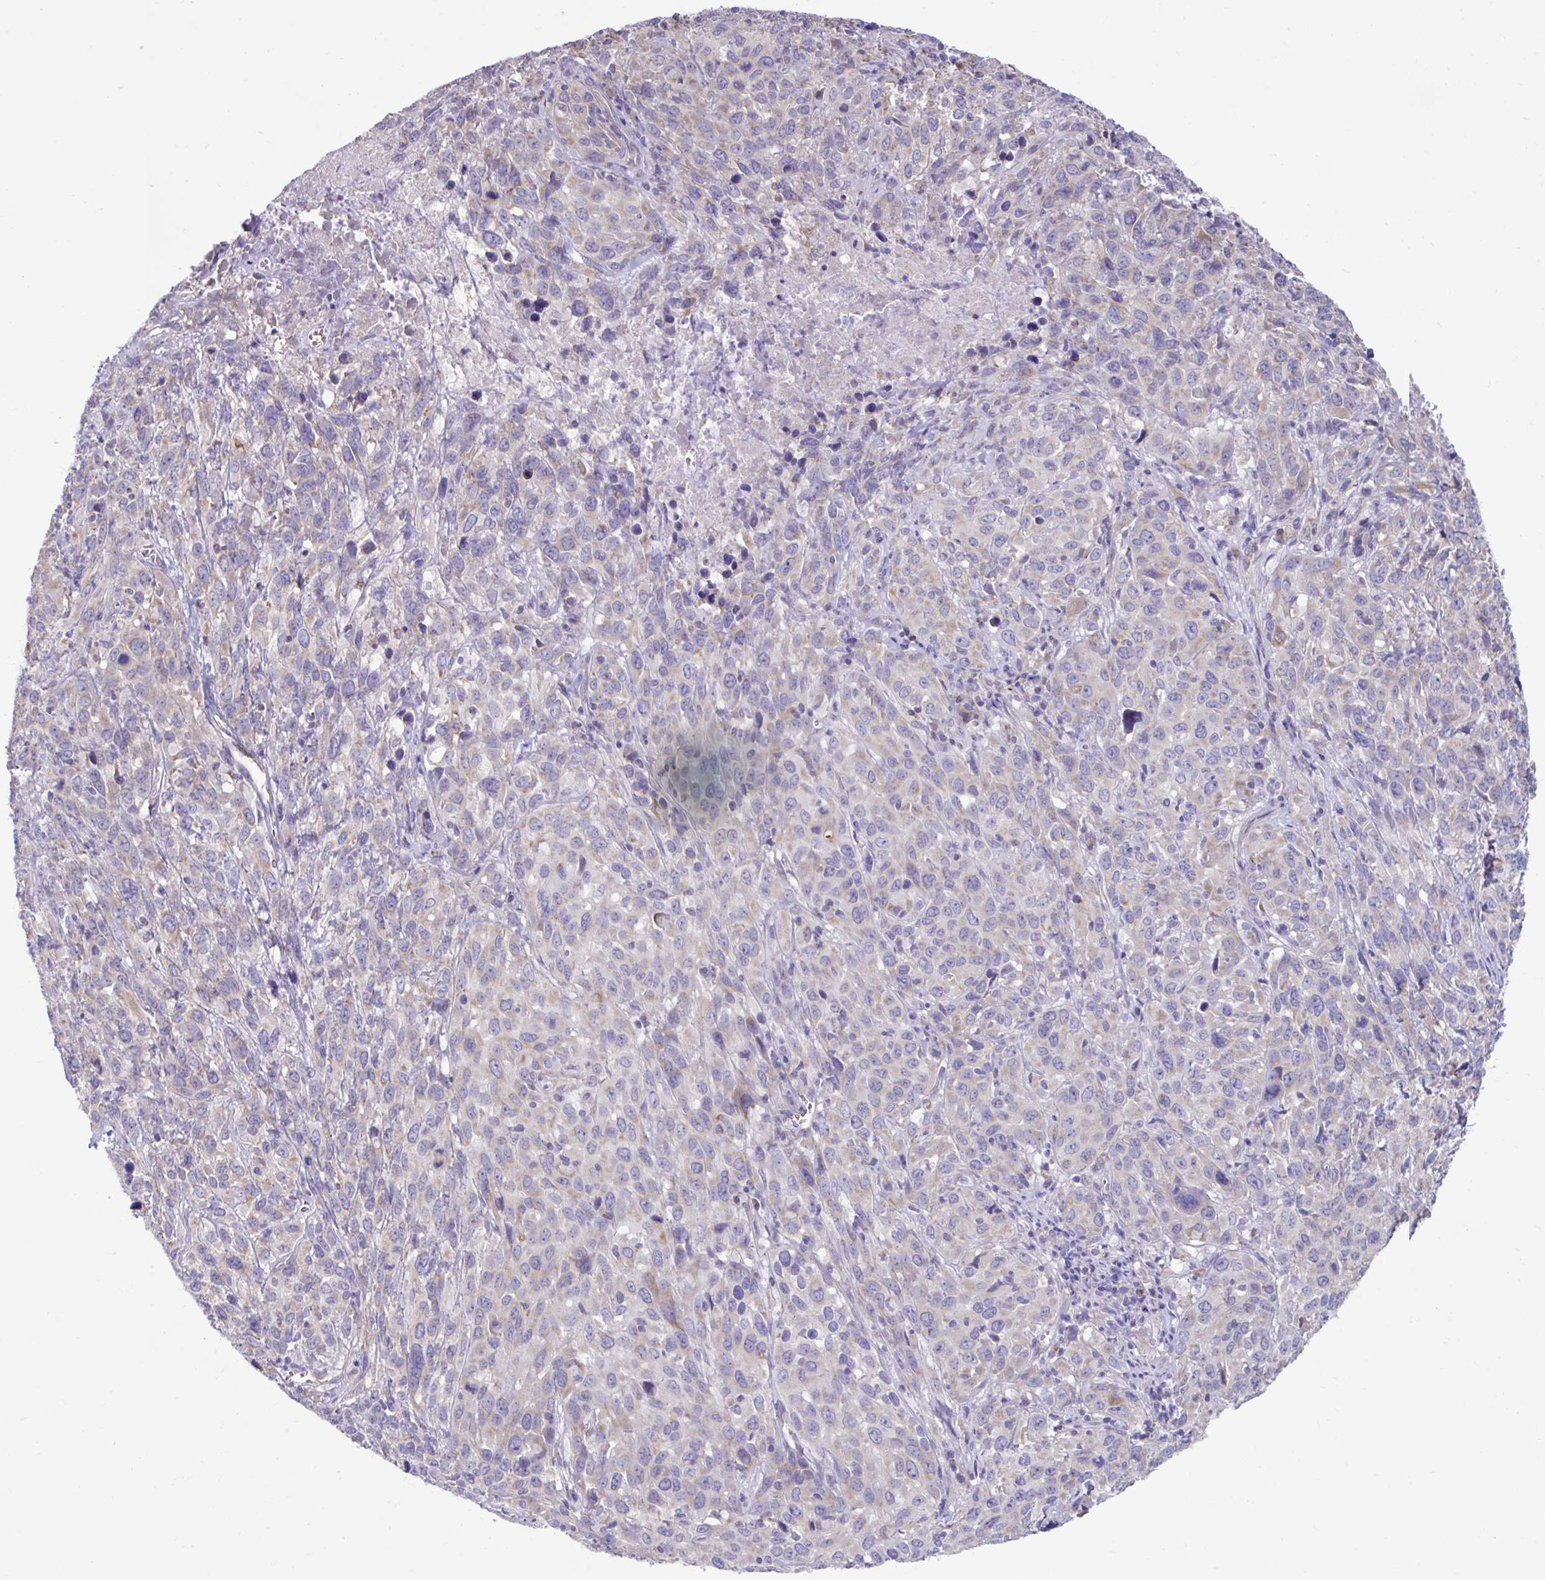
{"staining": {"intensity": "weak", "quantity": "<25%", "location": "cytoplasmic/membranous"}, "tissue": "cervical cancer", "cell_type": "Tumor cells", "image_type": "cancer", "snomed": [{"axis": "morphology", "description": "Normal tissue, NOS"}, {"axis": "morphology", "description": "Squamous cell carcinoma, NOS"}, {"axis": "topography", "description": "Cervix"}], "caption": "A high-resolution photomicrograph shows immunohistochemistry staining of cervical squamous cell carcinoma, which displays no significant positivity in tumor cells.", "gene": "LINGO4", "patient": {"sex": "female", "age": 51}}